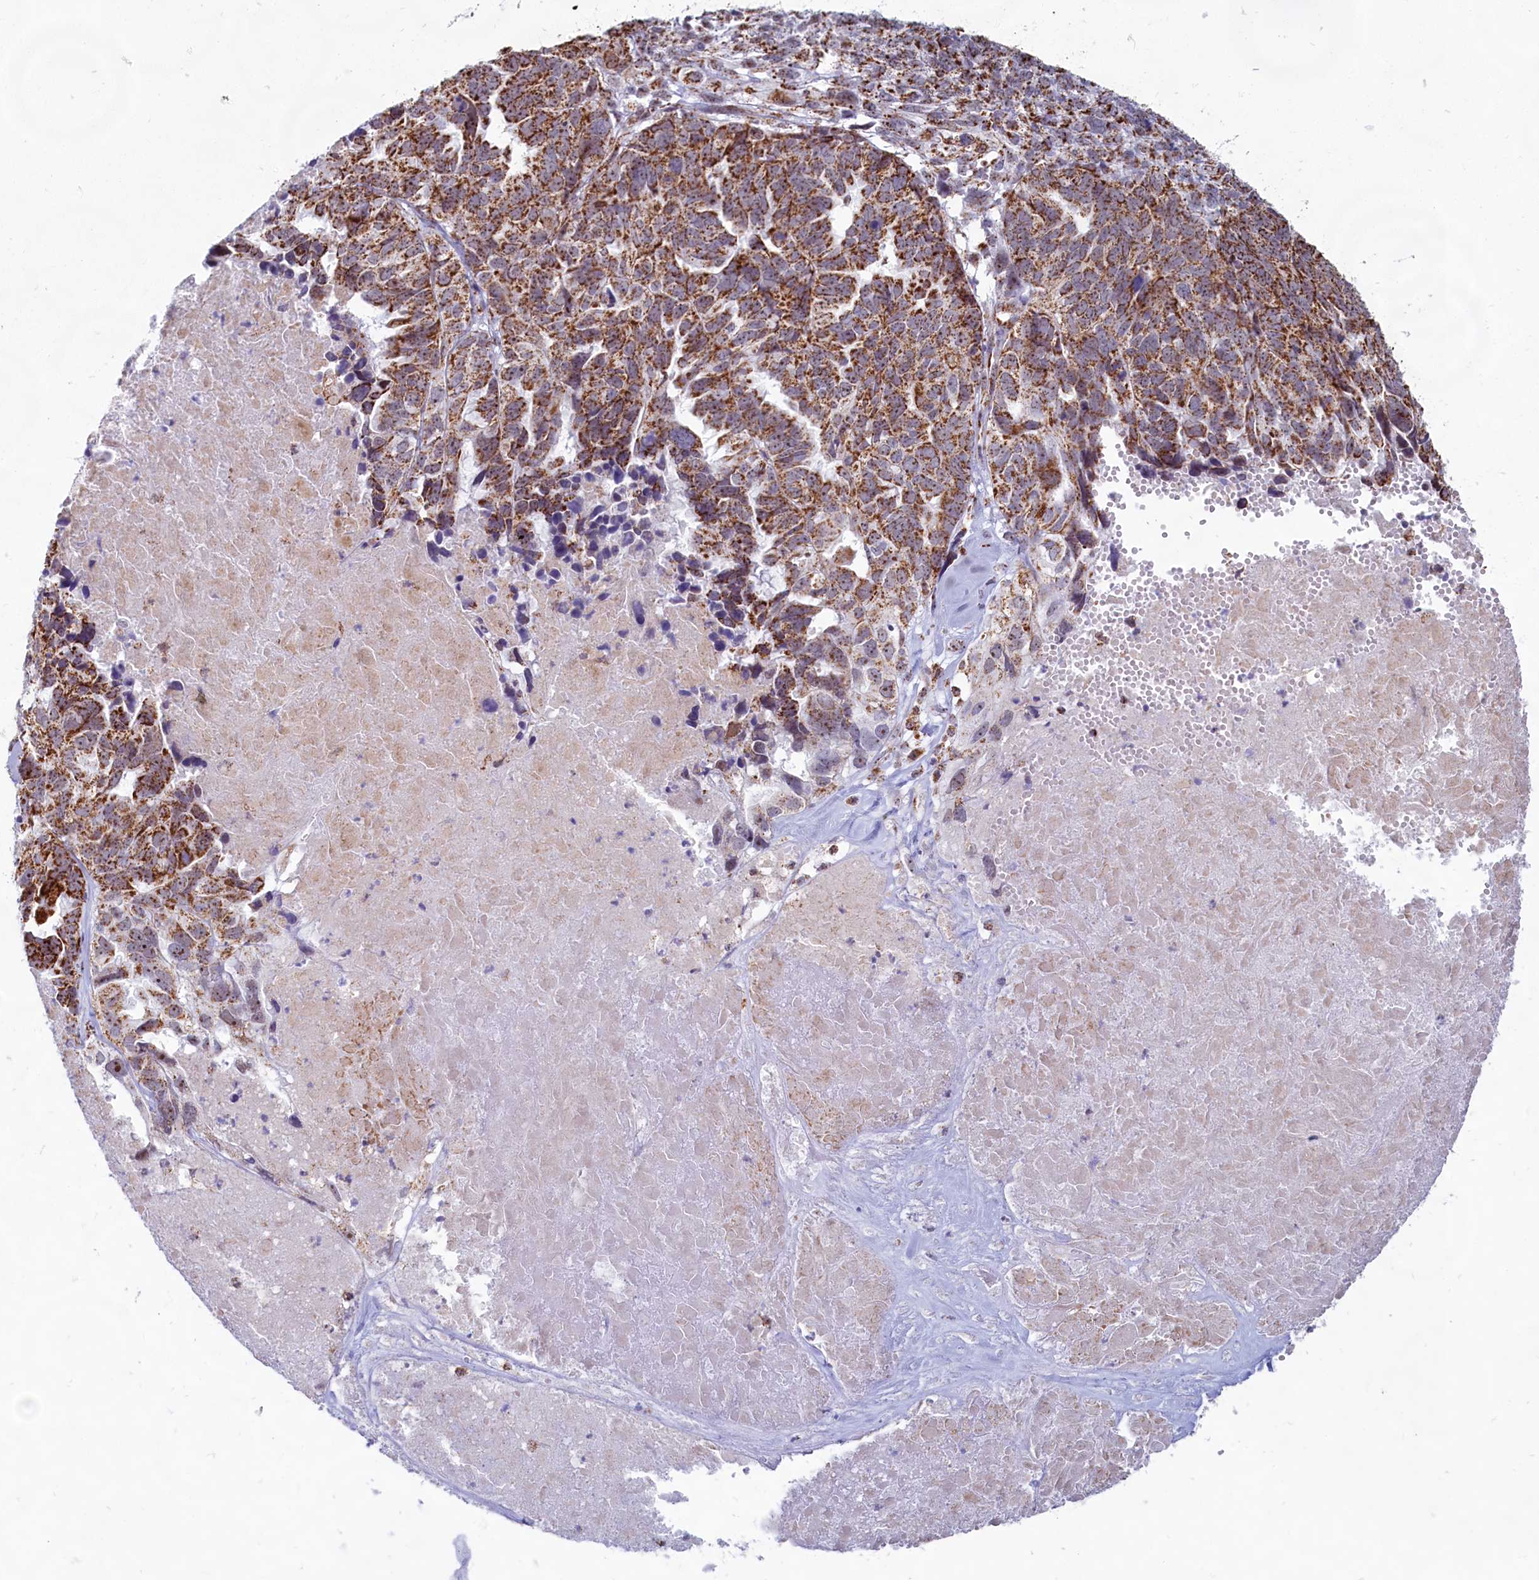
{"staining": {"intensity": "strong", "quantity": ">75%", "location": "cytoplasmic/membranous"}, "tissue": "ovarian cancer", "cell_type": "Tumor cells", "image_type": "cancer", "snomed": [{"axis": "morphology", "description": "Cystadenocarcinoma, serous, NOS"}, {"axis": "topography", "description": "Ovary"}], "caption": "Human ovarian cancer stained with a brown dye displays strong cytoplasmic/membranous positive staining in about >75% of tumor cells.", "gene": "C1D", "patient": {"sex": "female", "age": 79}}